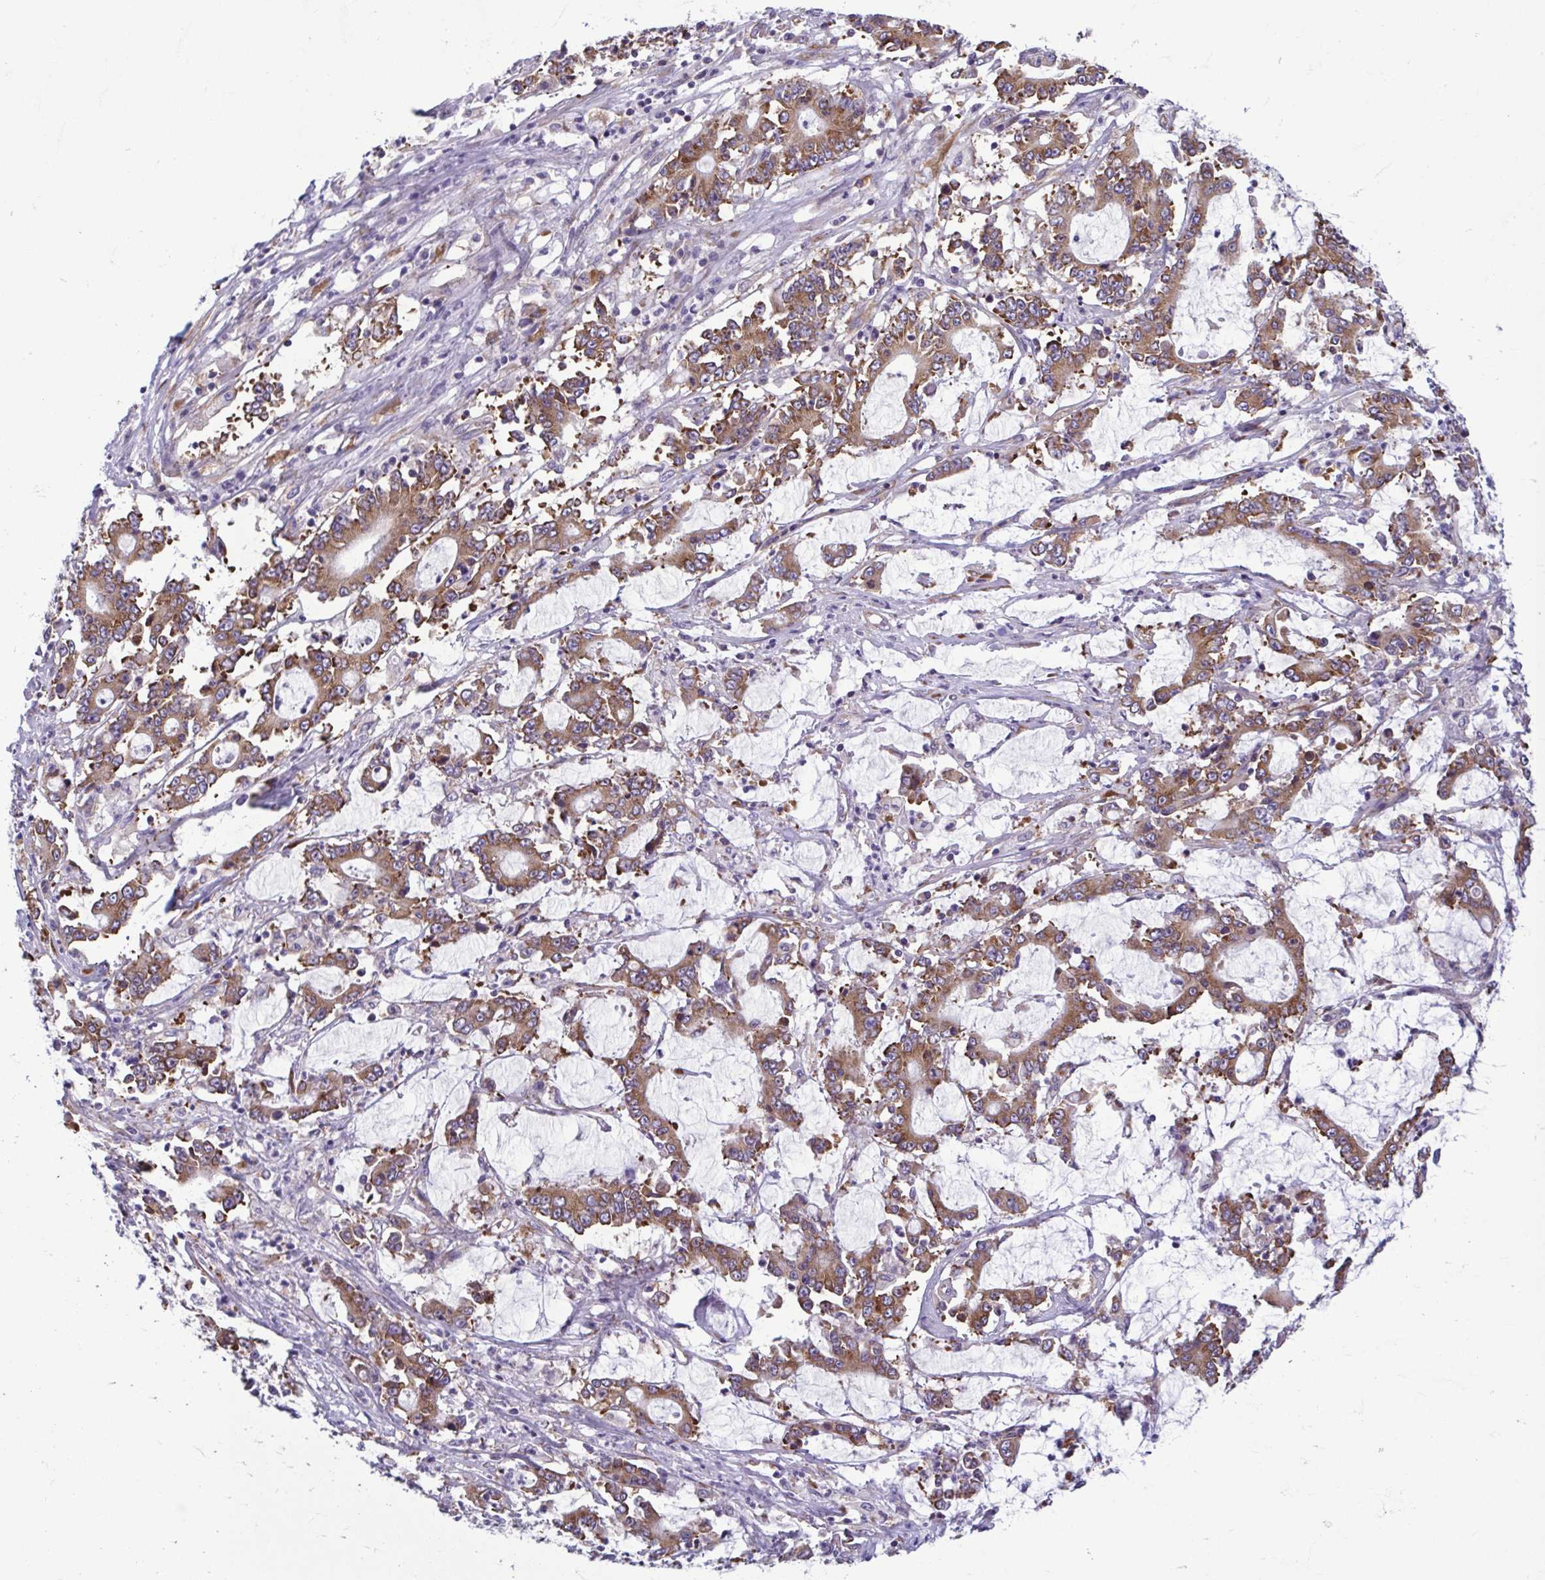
{"staining": {"intensity": "moderate", "quantity": ">75%", "location": "cytoplasmic/membranous"}, "tissue": "stomach cancer", "cell_type": "Tumor cells", "image_type": "cancer", "snomed": [{"axis": "morphology", "description": "Adenocarcinoma, NOS"}, {"axis": "topography", "description": "Stomach, upper"}], "caption": "Human adenocarcinoma (stomach) stained with a brown dye reveals moderate cytoplasmic/membranous positive expression in about >75% of tumor cells.", "gene": "RPS16", "patient": {"sex": "male", "age": 68}}